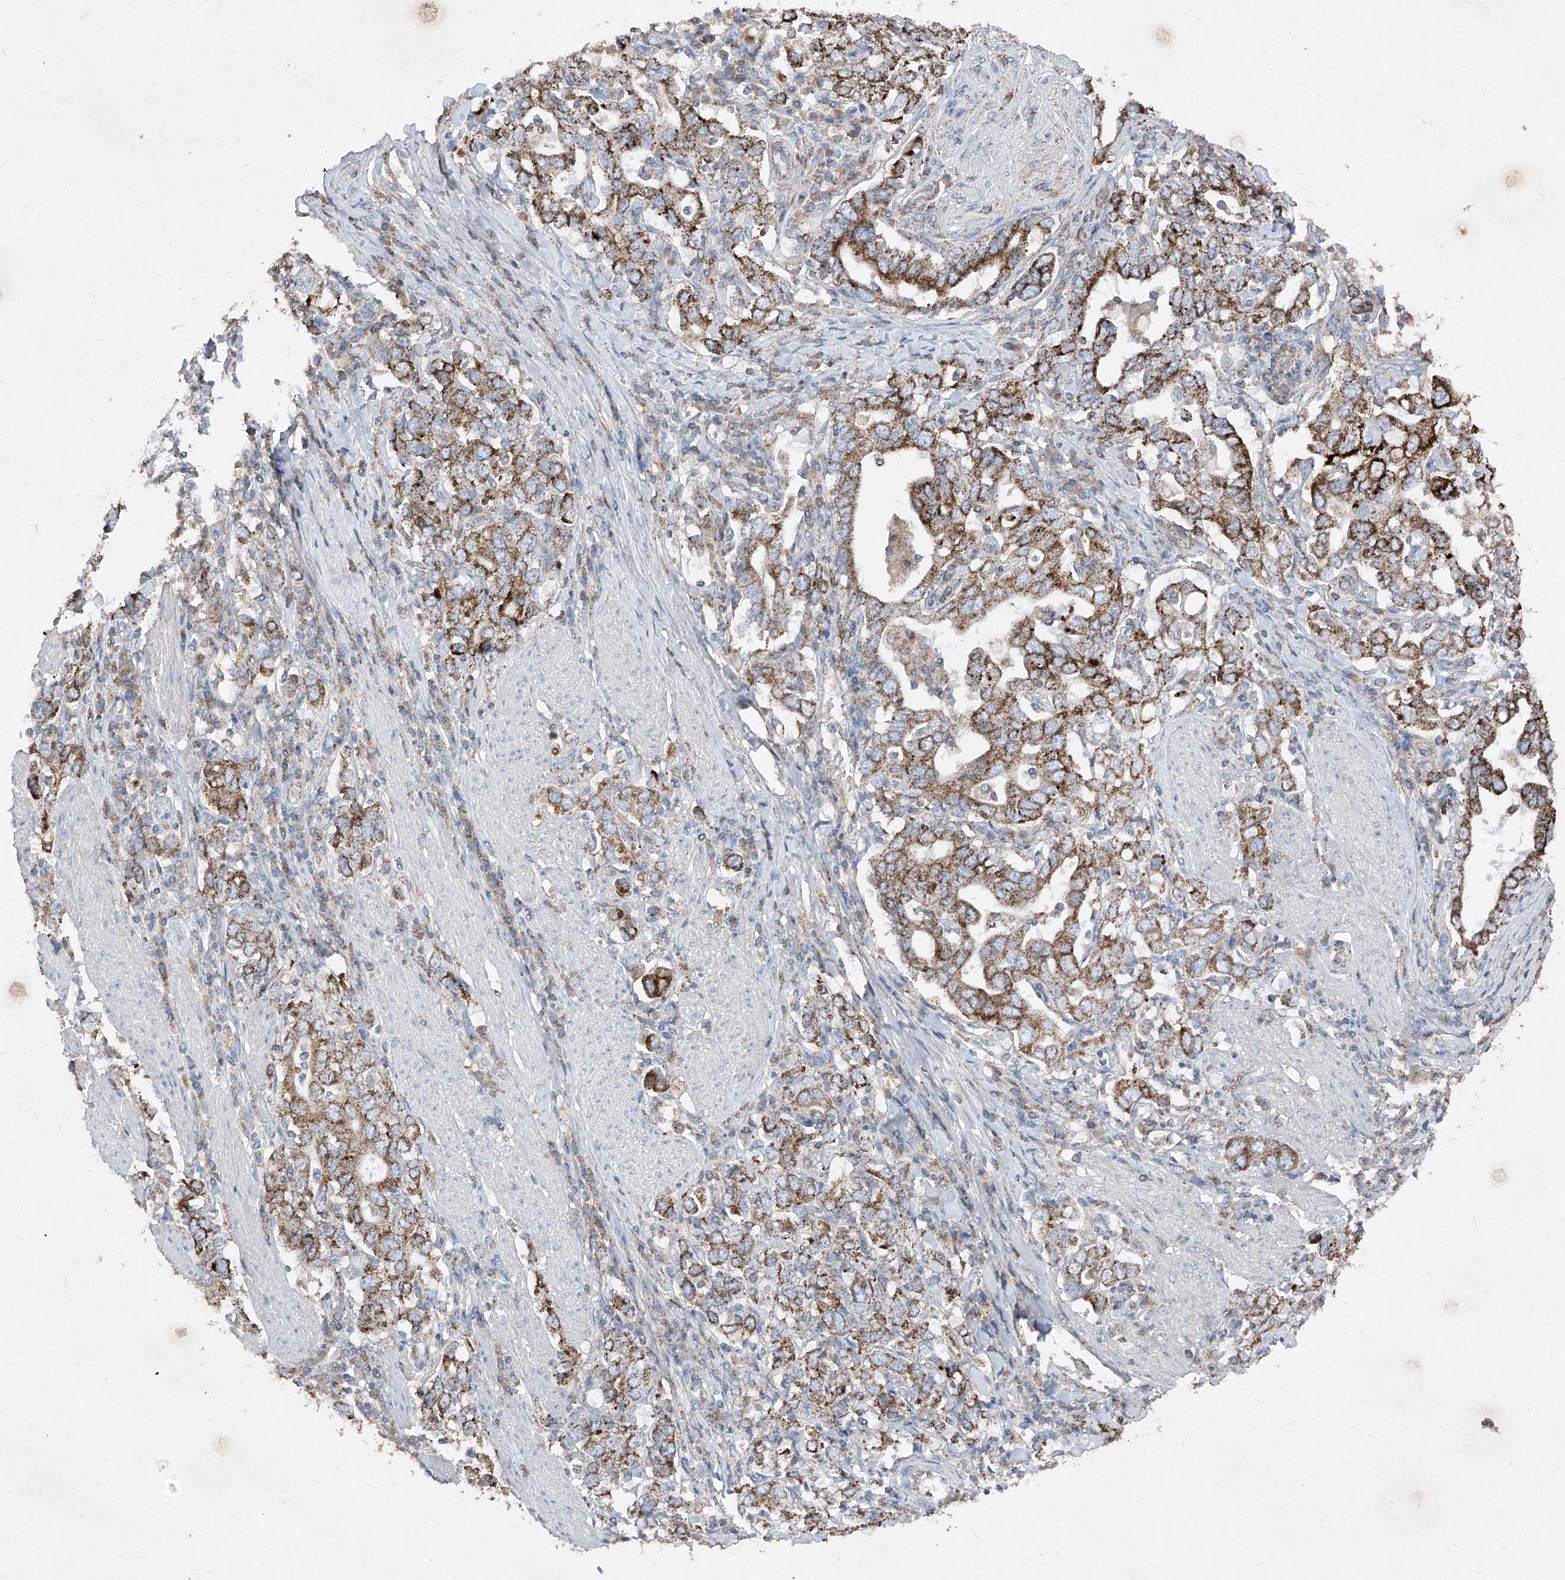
{"staining": {"intensity": "moderate", "quantity": ">75%", "location": "cytoplasmic/membranous"}, "tissue": "stomach cancer", "cell_type": "Tumor cells", "image_type": "cancer", "snomed": [{"axis": "morphology", "description": "Adenocarcinoma, NOS"}, {"axis": "topography", "description": "Stomach, upper"}], "caption": "Moderate cytoplasmic/membranous expression for a protein is appreciated in about >75% of tumor cells of adenocarcinoma (stomach) using IHC.", "gene": "ABCD3", "patient": {"sex": "male", "age": 62}}